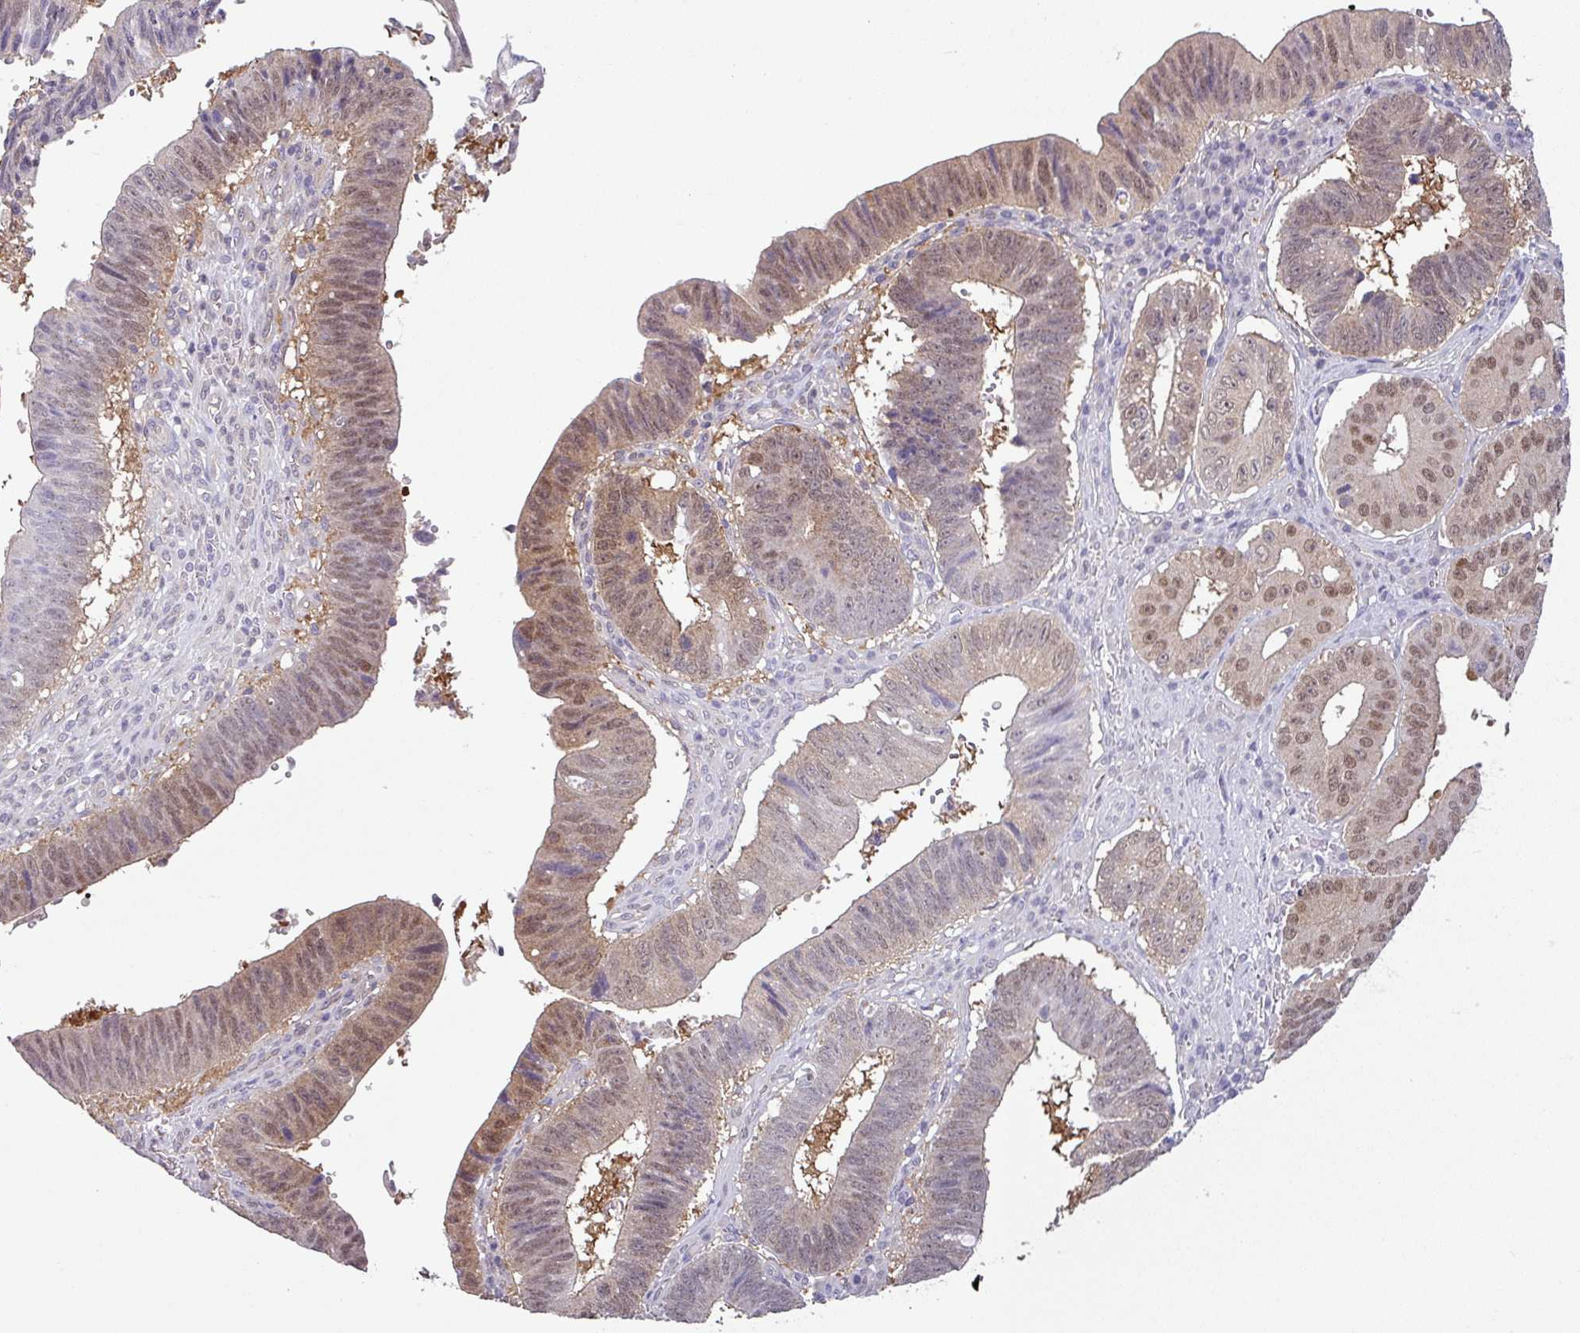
{"staining": {"intensity": "moderate", "quantity": ">75%", "location": "nuclear"}, "tissue": "stomach cancer", "cell_type": "Tumor cells", "image_type": "cancer", "snomed": [{"axis": "morphology", "description": "Adenocarcinoma, NOS"}, {"axis": "topography", "description": "Stomach"}], "caption": "Immunohistochemical staining of human stomach adenocarcinoma exhibits medium levels of moderate nuclear positivity in about >75% of tumor cells.", "gene": "TTLL12", "patient": {"sex": "male", "age": 59}}